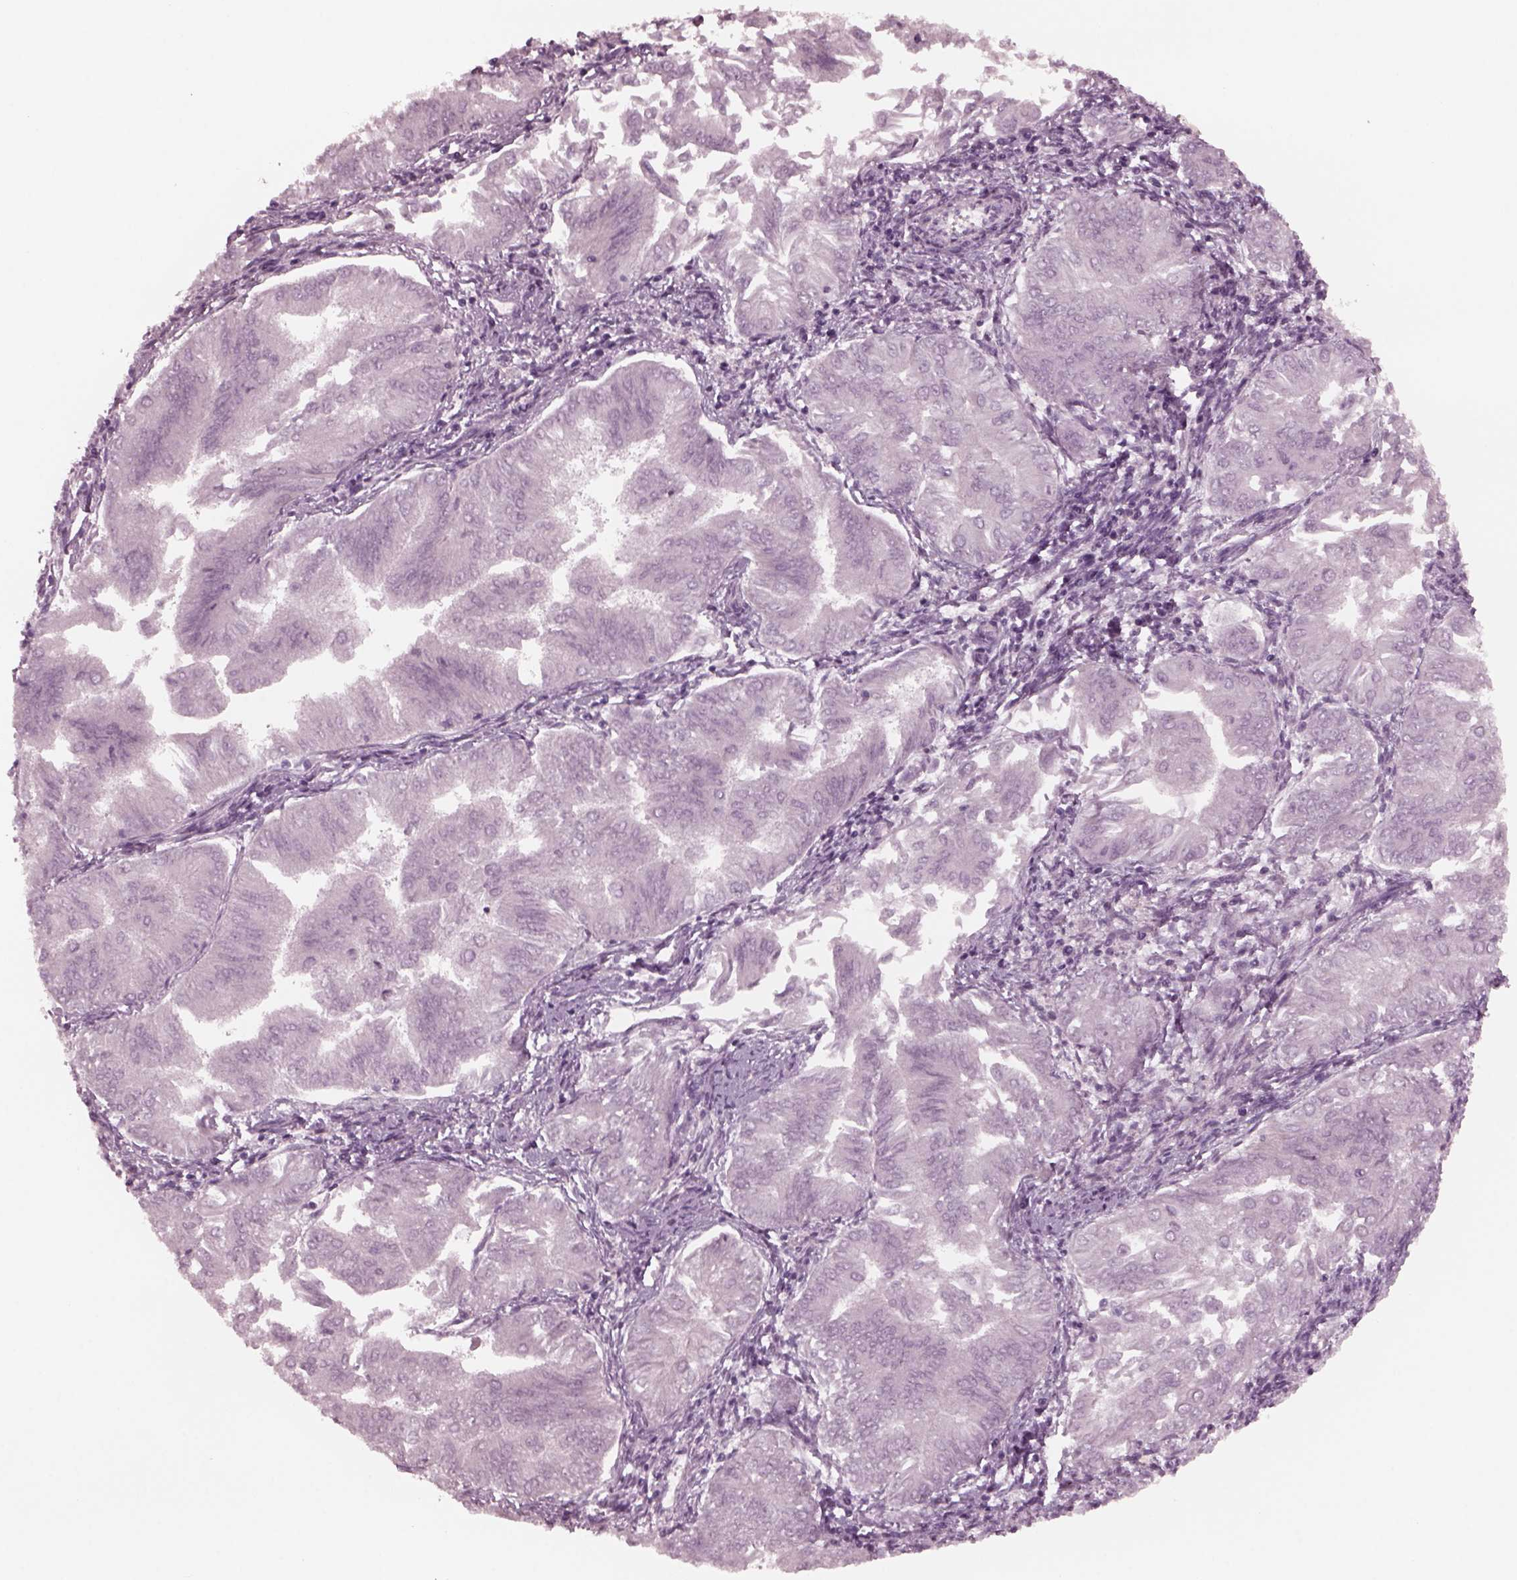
{"staining": {"intensity": "negative", "quantity": "none", "location": "none"}, "tissue": "endometrial cancer", "cell_type": "Tumor cells", "image_type": "cancer", "snomed": [{"axis": "morphology", "description": "Adenocarcinoma, NOS"}, {"axis": "topography", "description": "Endometrium"}], "caption": "High magnification brightfield microscopy of endometrial cancer (adenocarcinoma) stained with DAB (3,3'-diaminobenzidine) (brown) and counterstained with hematoxylin (blue): tumor cells show no significant positivity. (IHC, brightfield microscopy, high magnification).", "gene": "YY2", "patient": {"sex": "female", "age": 53}}